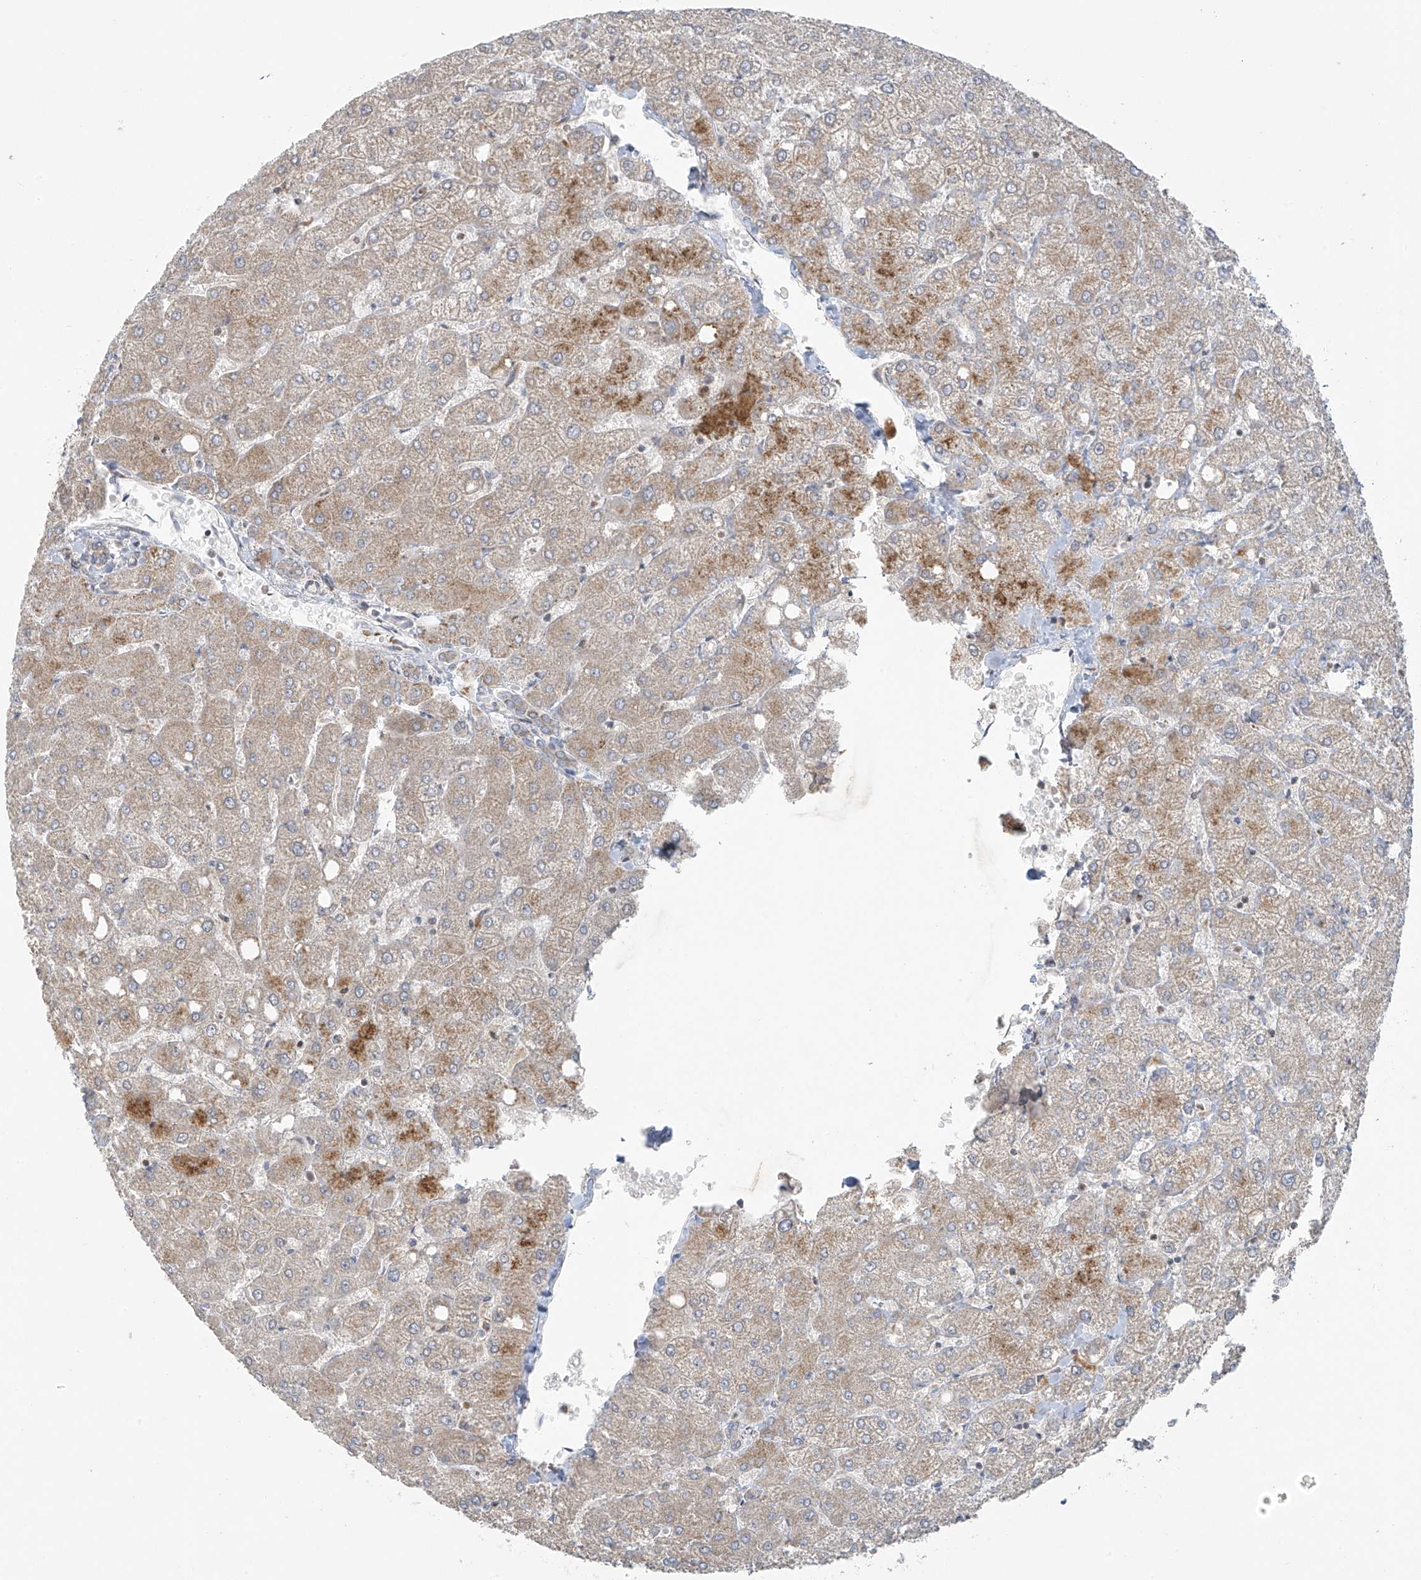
{"staining": {"intensity": "negative", "quantity": "none", "location": "none"}, "tissue": "liver", "cell_type": "Cholangiocytes", "image_type": "normal", "snomed": [{"axis": "morphology", "description": "Normal tissue, NOS"}, {"axis": "topography", "description": "Liver"}], "caption": "Histopathology image shows no protein staining in cholangiocytes of benign liver. (Immunohistochemistry, brightfield microscopy, high magnification).", "gene": "HDDC2", "patient": {"sex": "female", "age": 54}}